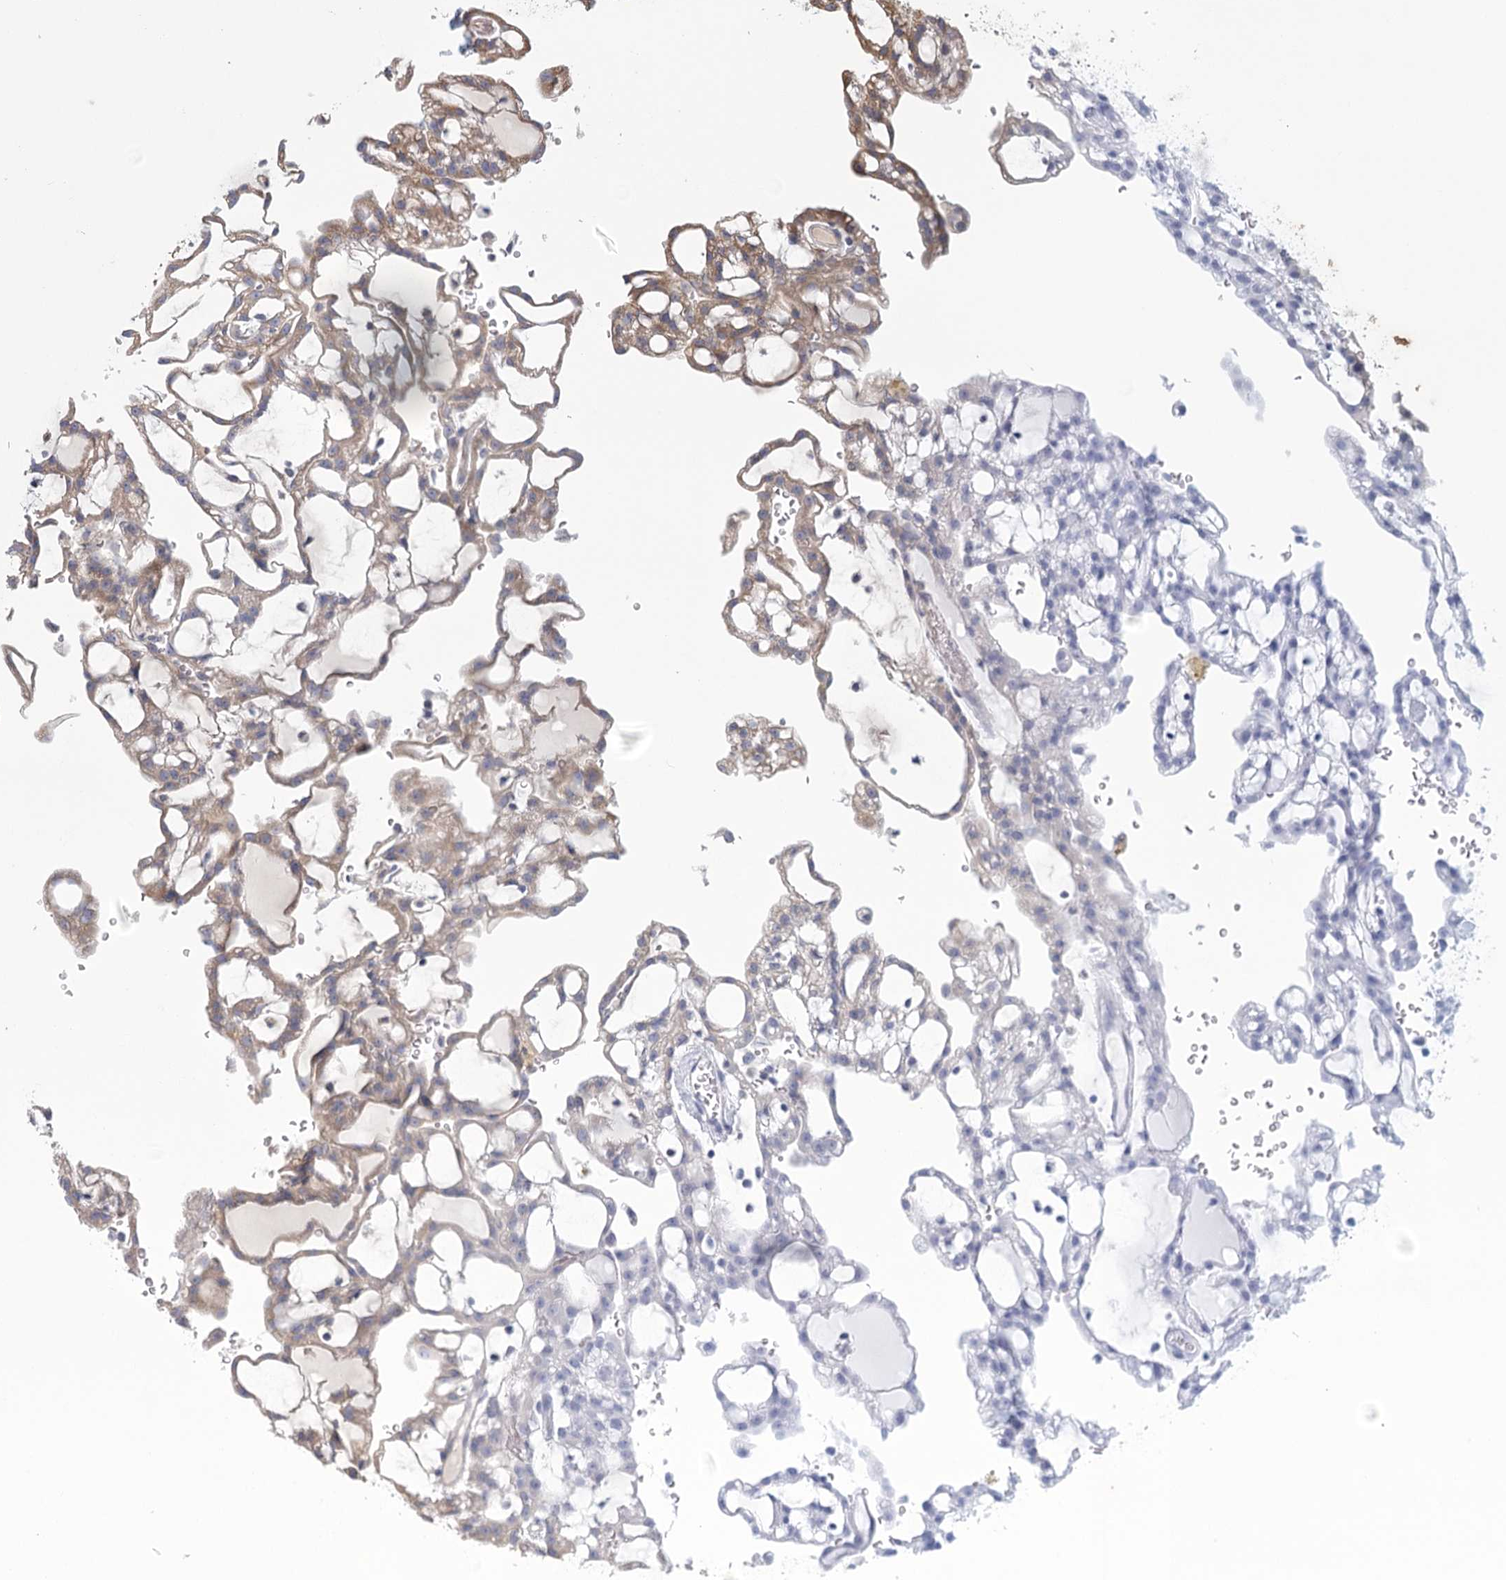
{"staining": {"intensity": "moderate", "quantity": "25%-75%", "location": "cytoplasmic/membranous"}, "tissue": "renal cancer", "cell_type": "Tumor cells", "image_type": "cancer", "snomed": [{"axis": "morphology", "description": "Adenocarcinoma, NOS"}, {"axis": "topography", "description": "Kidney"}], "caption": "This photomicrograph reveals IHC staining of human adenocarcinoma (renal), with medium moderate cytoplasmic/membranous positivity in approximately 25%-75% of tumor cells.", "gene": "CNTLN", "patient": {"sex": "male", "age": 63}}